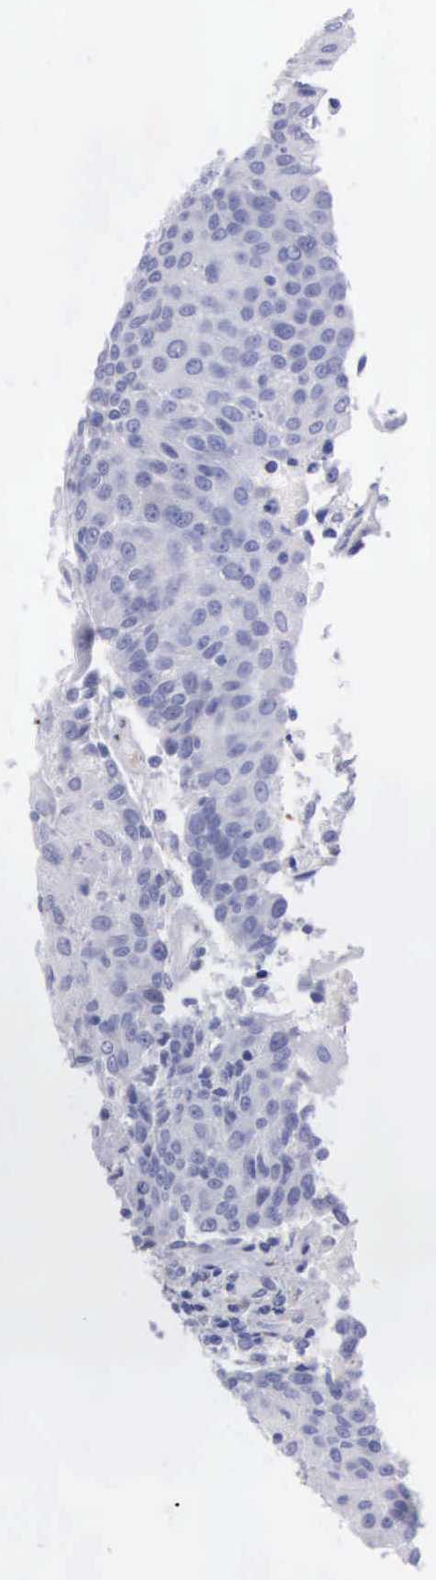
{"staining": {"intensity": "negative", "quantity": "none", "location": "none"}, "tissue": "urothelial cancer", "cell_type": "Tumor cells", "image_type": "cancer", "snomed": [{"axis": "morphology", "description": "Urothelial carcinoma, High grade"}, {"axis": "topography", "description": "Urinary bladder"}], "caption": "Urothelial cancer stained for a protein using immunohistochemistry (IHC) exhibits no positivity tumor cells.", "gene": "AOC3", "patient": {"sex": "female", "age": 85}}